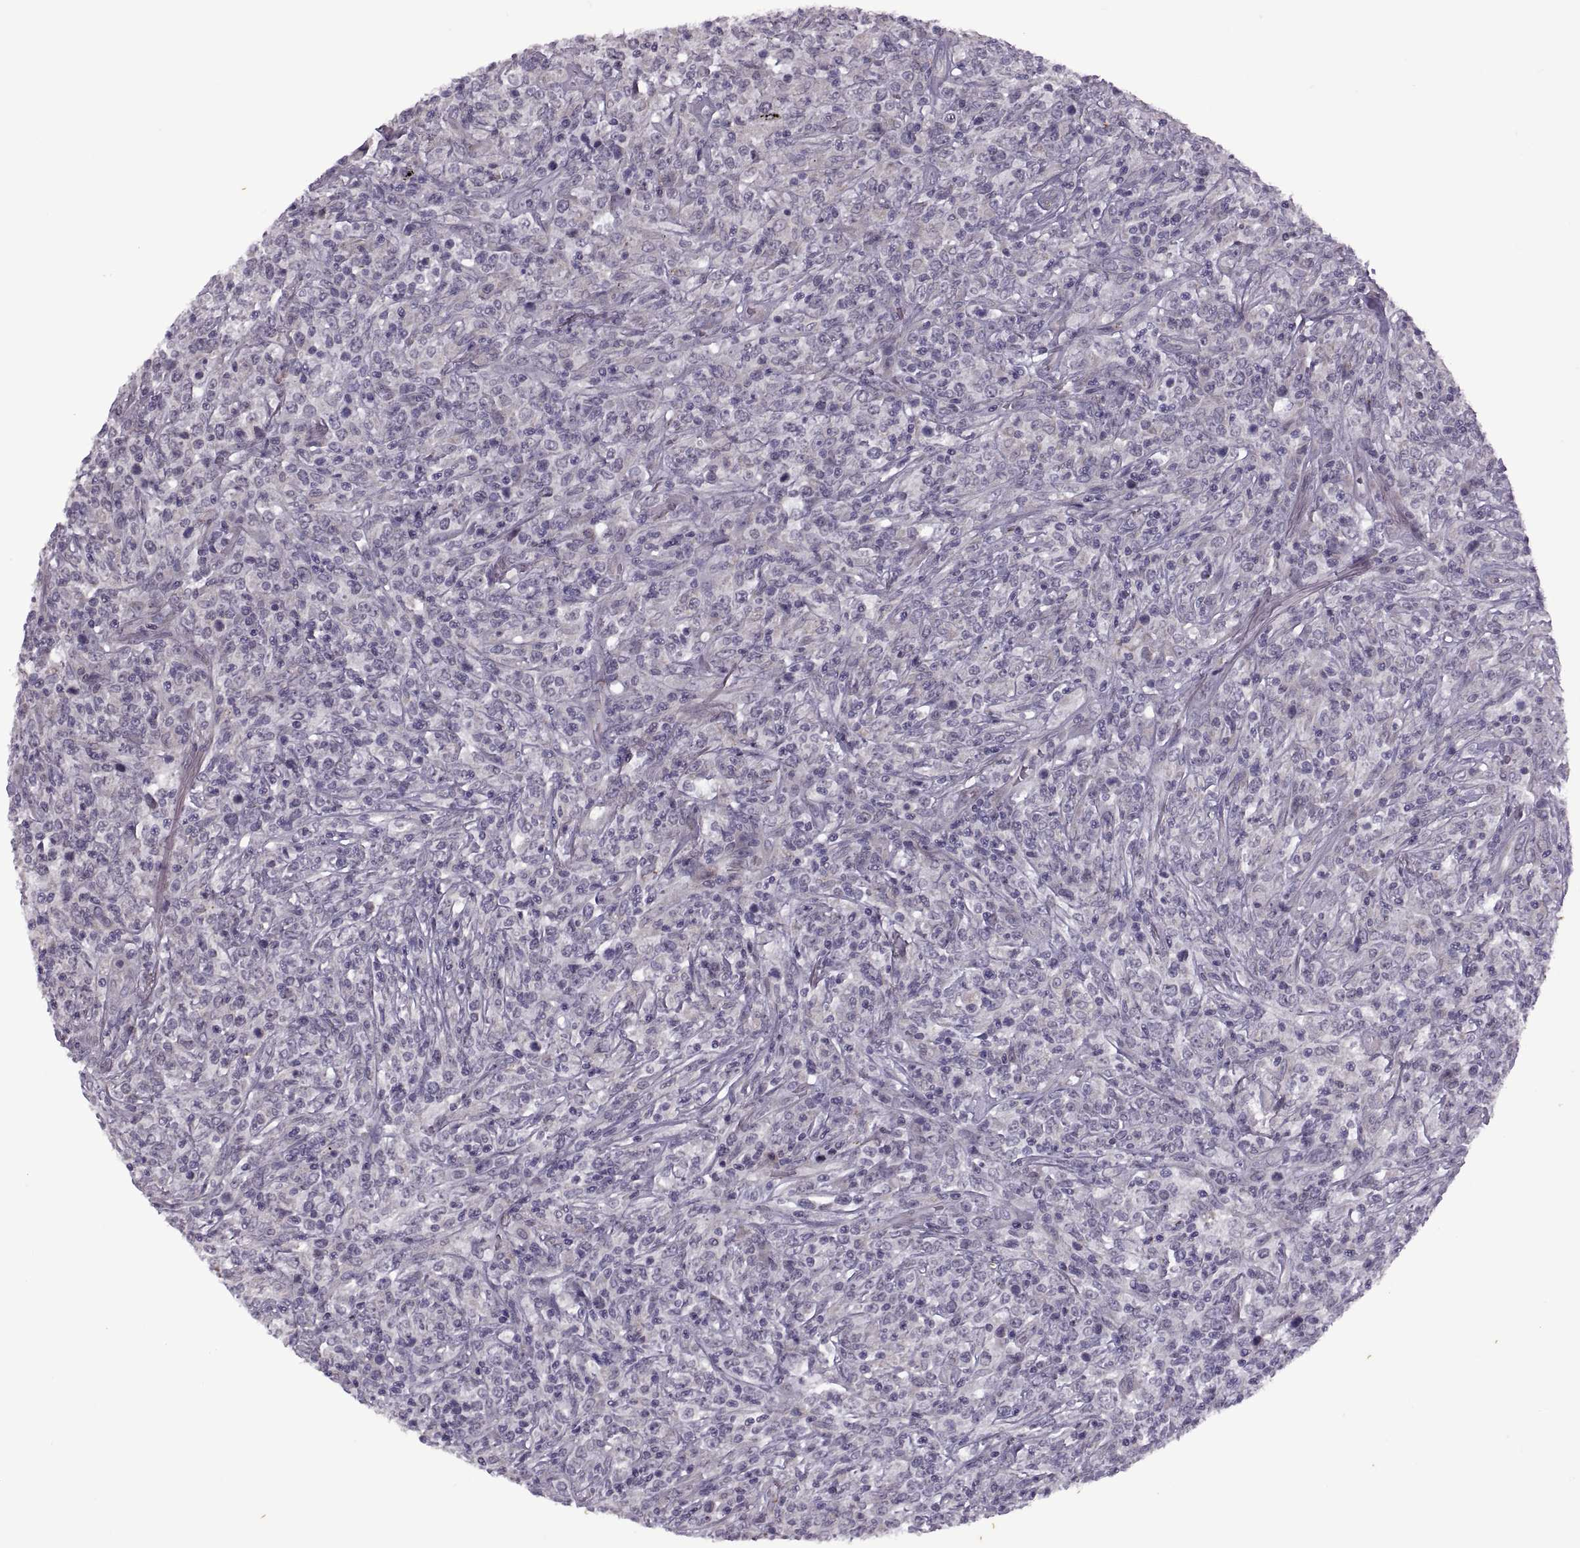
{"staining": {"intensity": "negative", "quantity": "none", "location": "none"}, "tissue": "lymphoma", "cell_type": "Tumor cells", "image_type": "cancer", "snomed": [{"axis": "morphology", "description": "Malignant lymphoma, non-Hodgkin's type, High grade"}, {"axis": "topography", "description": "Lung"}], "caption": "High power microscopy micrograph of an IHC photomicrograph of lymphoma, revealing no significant staining in tumor cells.", "gene": "RIPK4", "patient": {"sex": "male", "age": 79}}